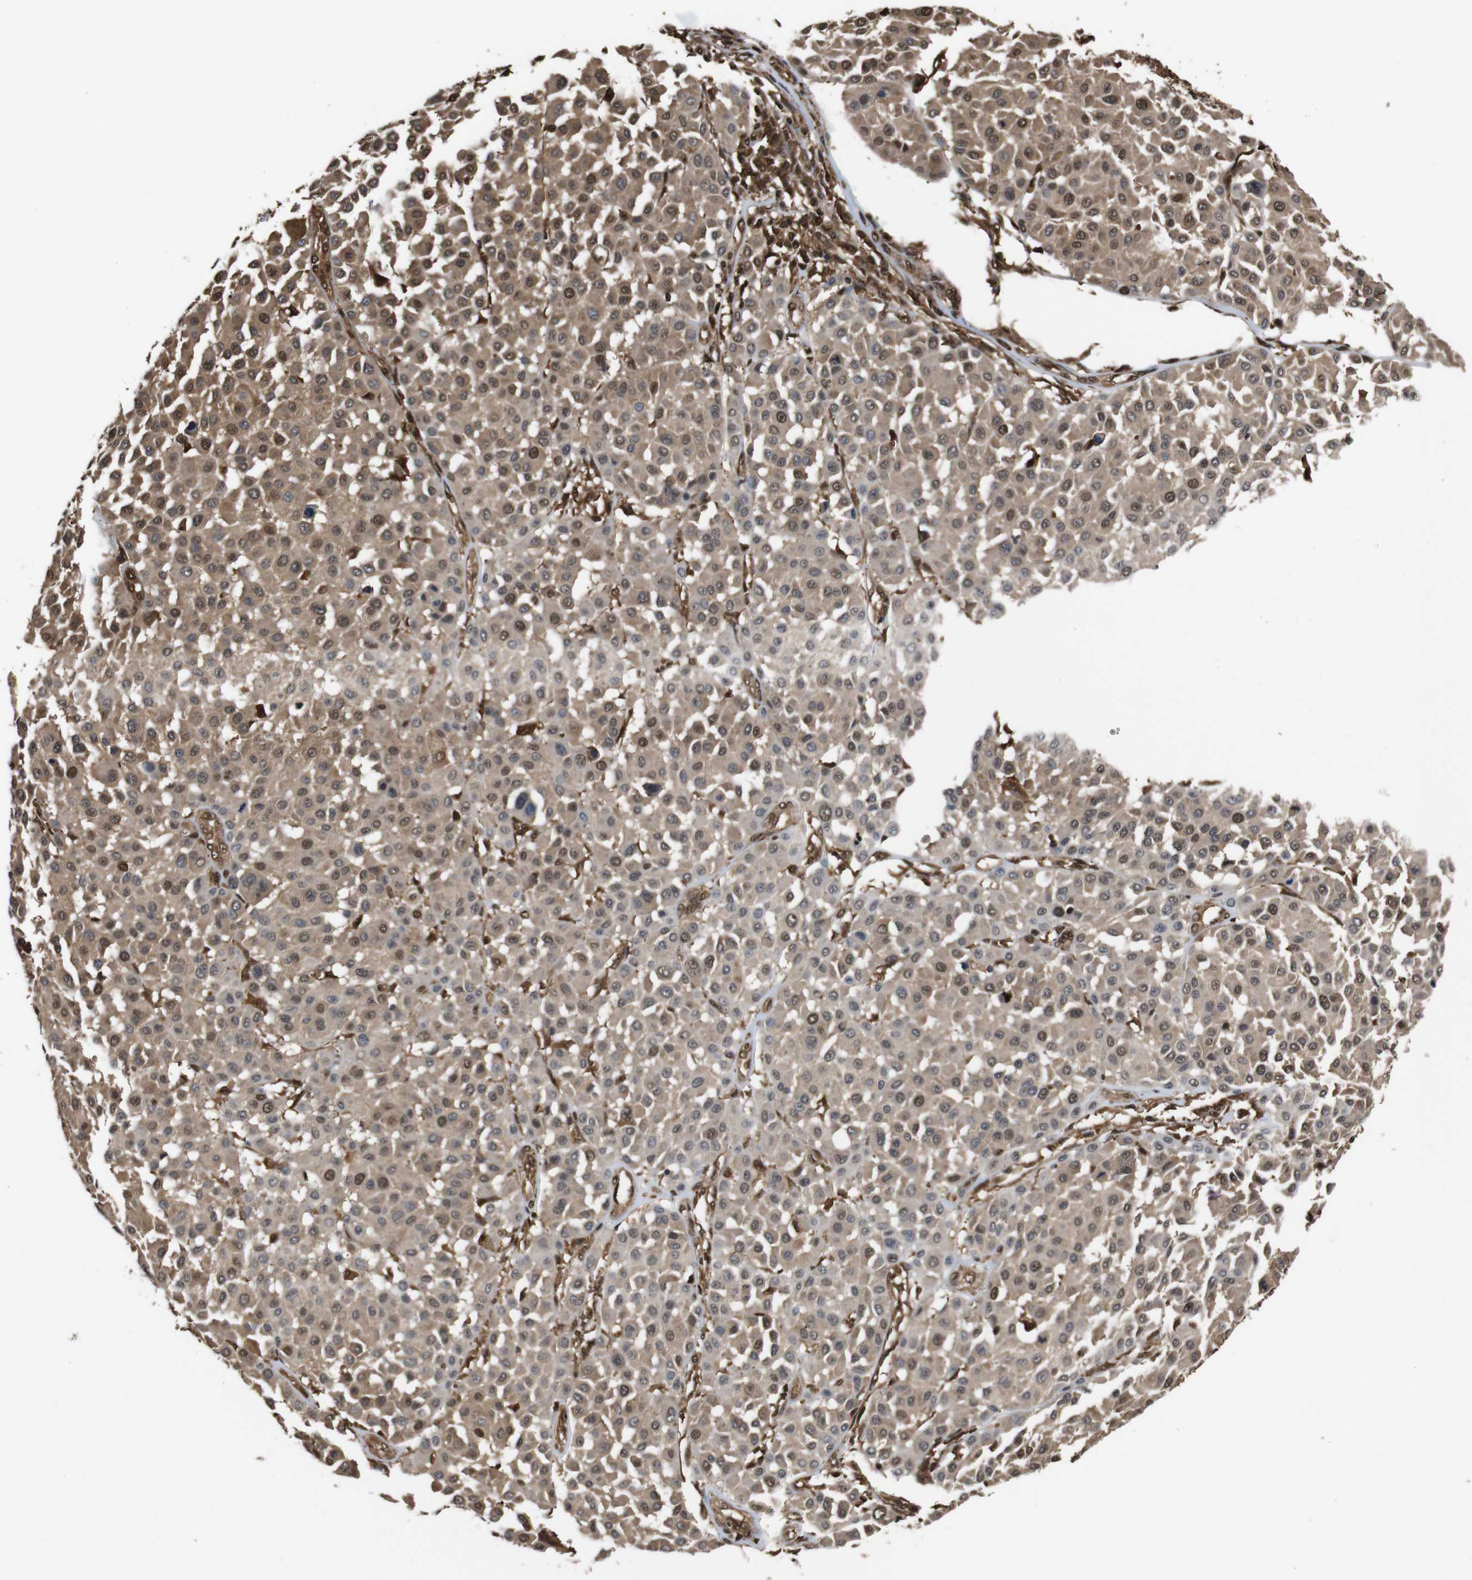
{"staining": {"intensity": "moderate", "quantity": ">75%", "location": "cytoplasmic/membranous,nuclear"}, "tissue": "melanoma", "cell_type": "Tumor cells", "image_type": "cancer", "snomed": [{"axis": "morphology", "description": "Malignant melanoma, Metastatic site"}, {"axis": "topography", "description": "Soft tissue"}], "caption": "Melanoma stained with a protein marker reveals moderate staining in tumor cells.", "gene": "VCP", "patient": {"sex": "male", "age": 41}}